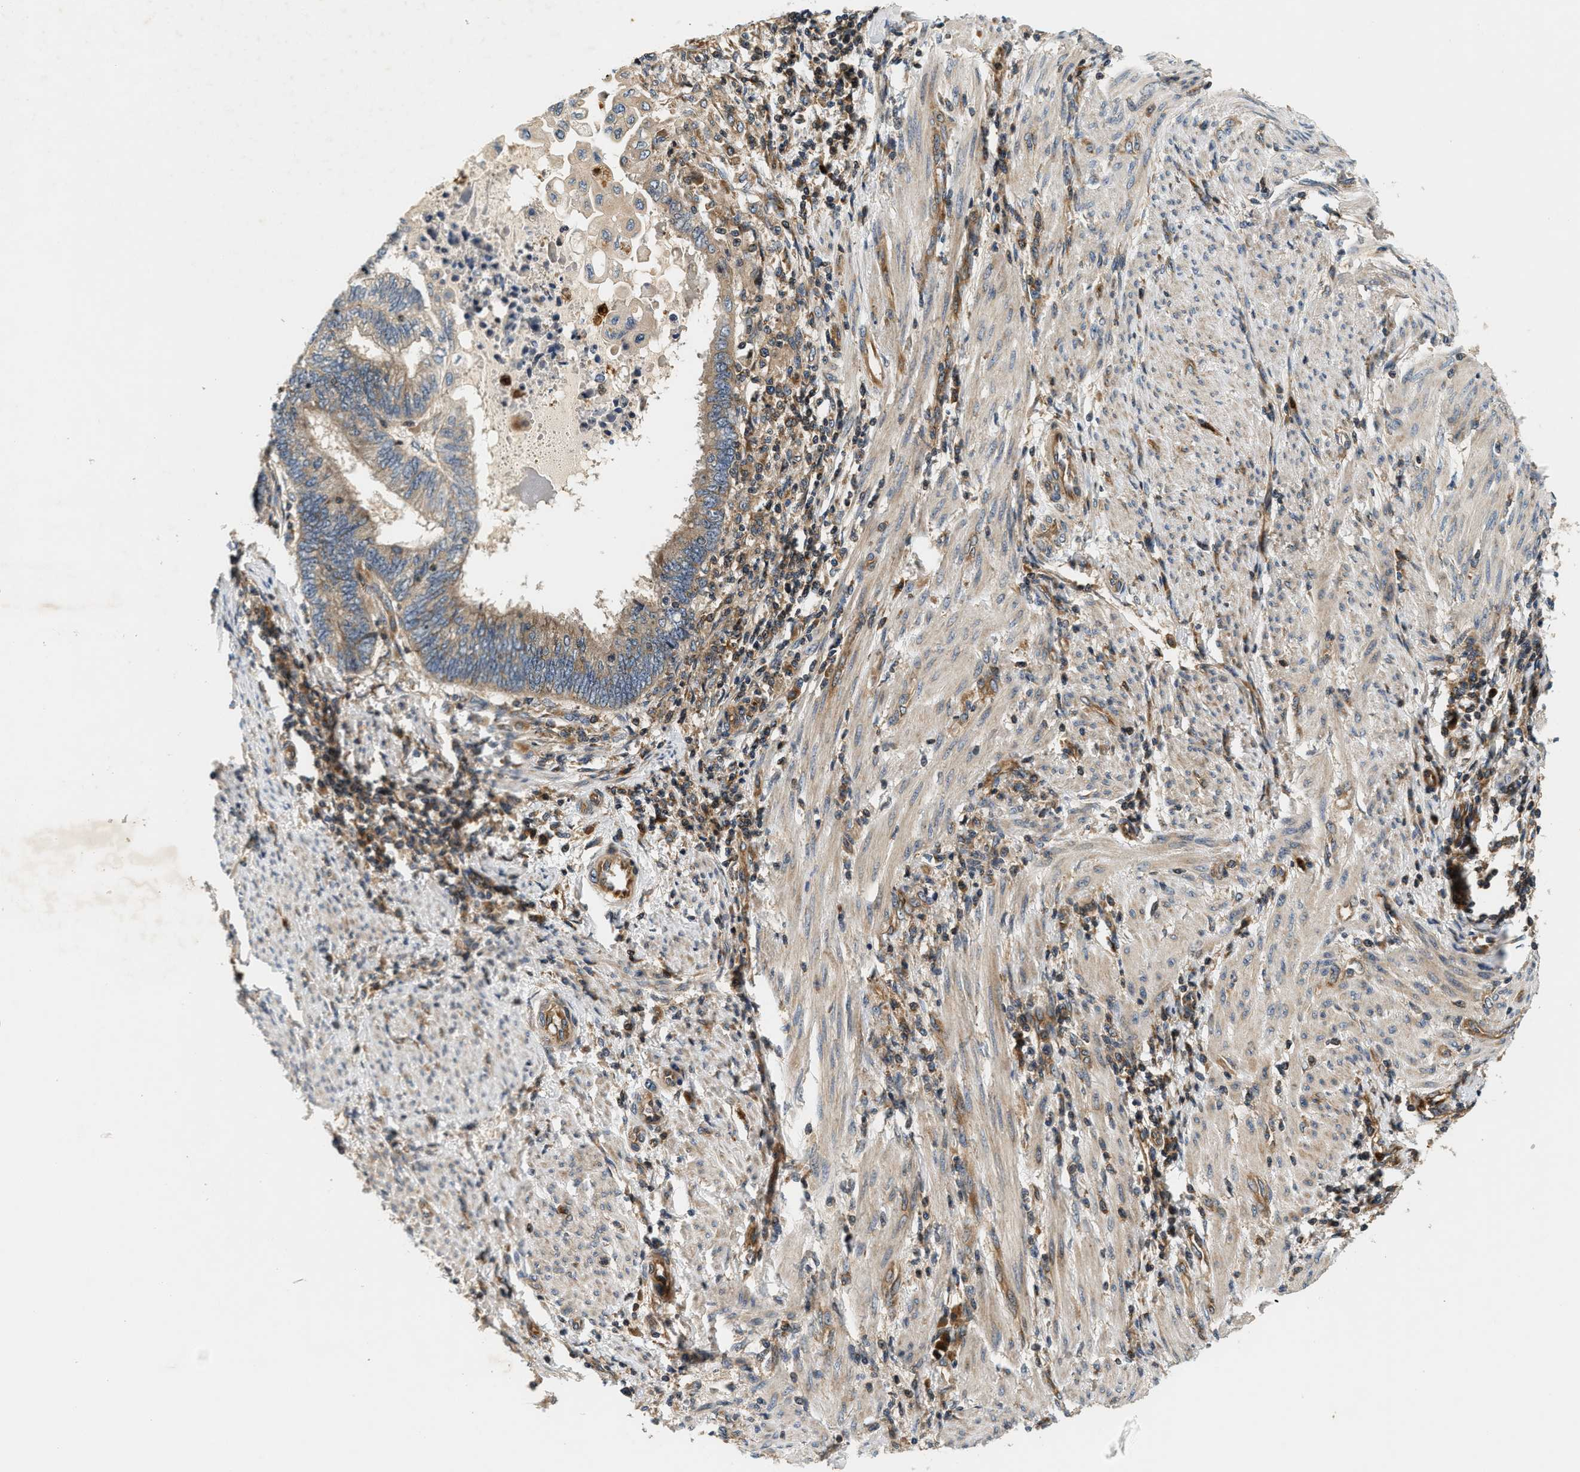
{"staining": {"intensity": "weak", "quantity": "25%-75%", "location": "cytoplasmic/membranous"}, "tissue": "endometrial cancer", "cell_type": "Tumor cells", "image_type": "cancer", "snomed": [{"axis": "morphology", "description": "Adenocarcinoma, NOS"}, {"axis": "topography", "description": "Uterus"}, {"axis": "topography", "description": "Endometrium"}], "caption": "Tumor cells display weak cytoplasmic/membranous positivity in approximately 25%-75% of cells in endometrial adenocarcinoma.", "gene": "SAMD9", "patient": {"sex": "female", "age": 70}}